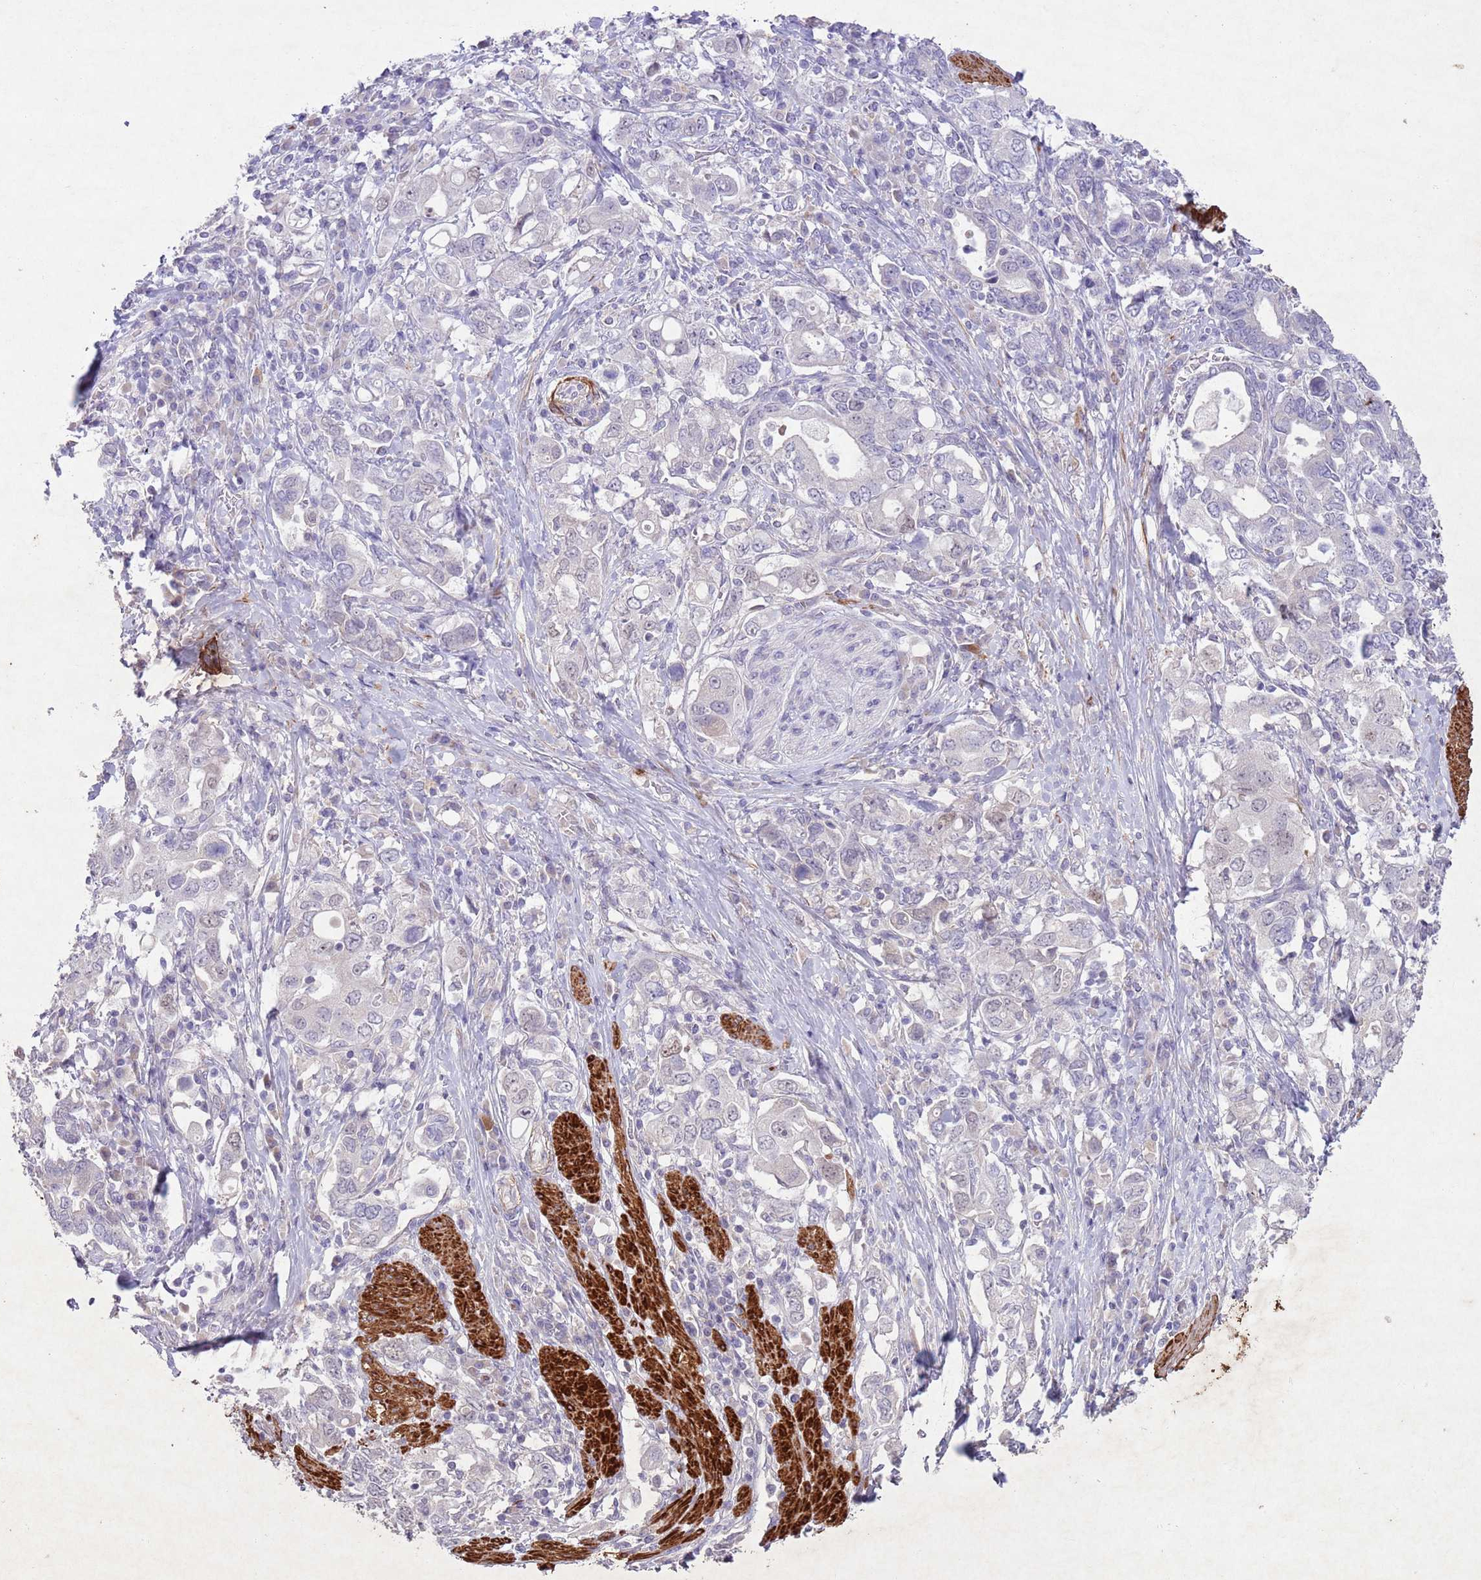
{"staining": {"intensity": "negative", "quantity": "none", "location": "none"}, "tissue": "stomach cancer", "cell_type": "Tumor cells", "image_type": "cancer", "snomed": [{"axis": "morphology", "description": "Adenocarcinoma, NOS"}, {"axis": "topography", "description": "Stomach, upper"}, {"axis": "topography", "description": "Stomach"}], "caption": "Human stomach cancer (adenocarcinoma) stained for a protein using IHC exhibits no staining in tumor cells.", "gene": "CCNI", "patient": {"sex": "male", "age": 62}}